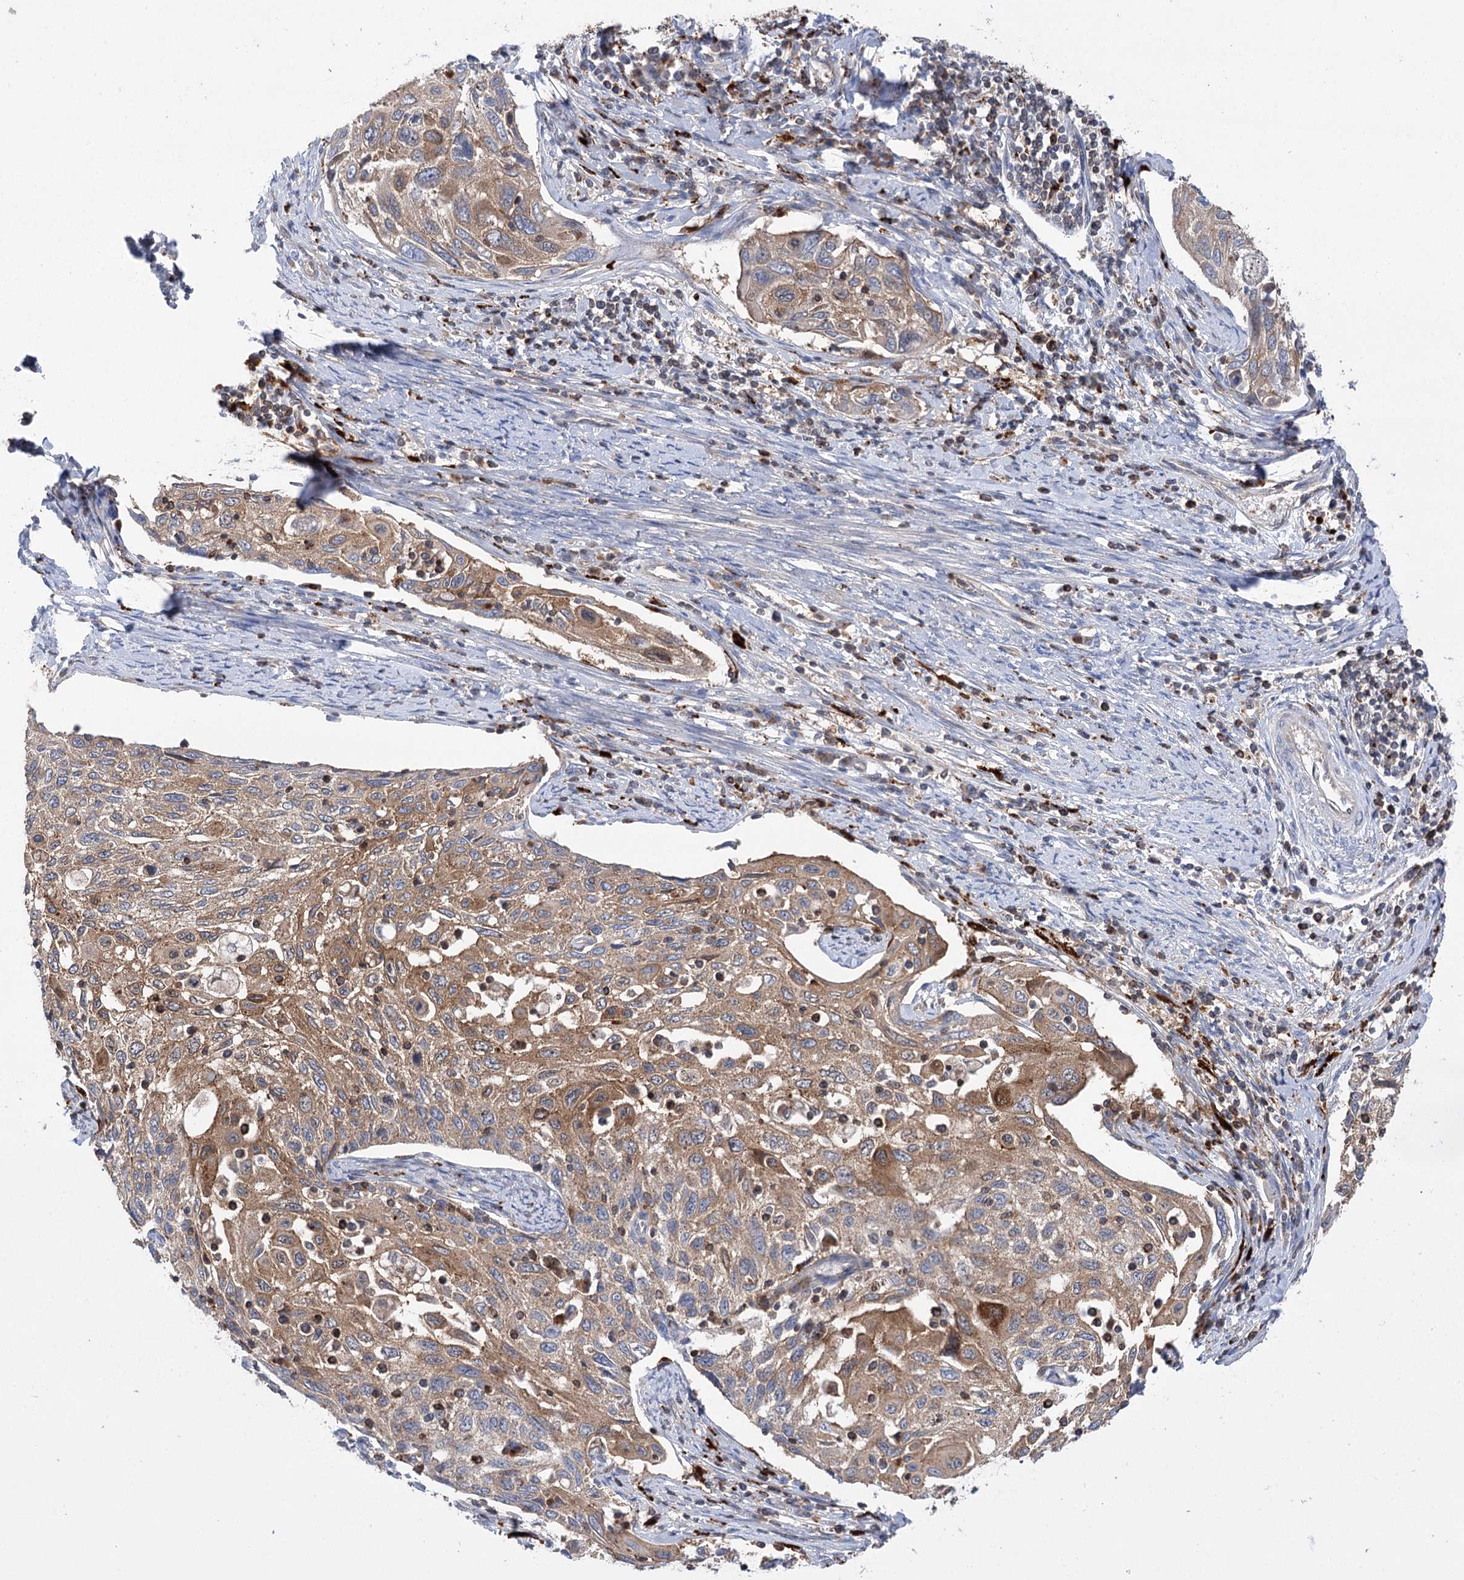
{"staining": {"intensity": "moderate", "quantity": ">75%", "location": "cytoplasmic/membranous"}, "tissue": "cervical cancer", "cell_type": "Tumor cells", "image_type": "cancer", "snomed": [{"axis": "morphology", "description": "Squamous cell carcinoma, NOS"}, {"axis": "topography", "description": "Cervix"}], "caption": "Immunohistochemical staining of human cervical cancer (squamous cell carcinoma) demonstrates medium levels of moderate cytoplasmic/membranous protein staining in about >75% of tumor cells. The staining is performed using DAB (3,3'-diaminobenzidine) brown chromogen to label protein expression. The nuclei are counter-stained blue using hematoxylin.", "gene": "VPS37B", "patient": {"sex": "female", "age": 70}}